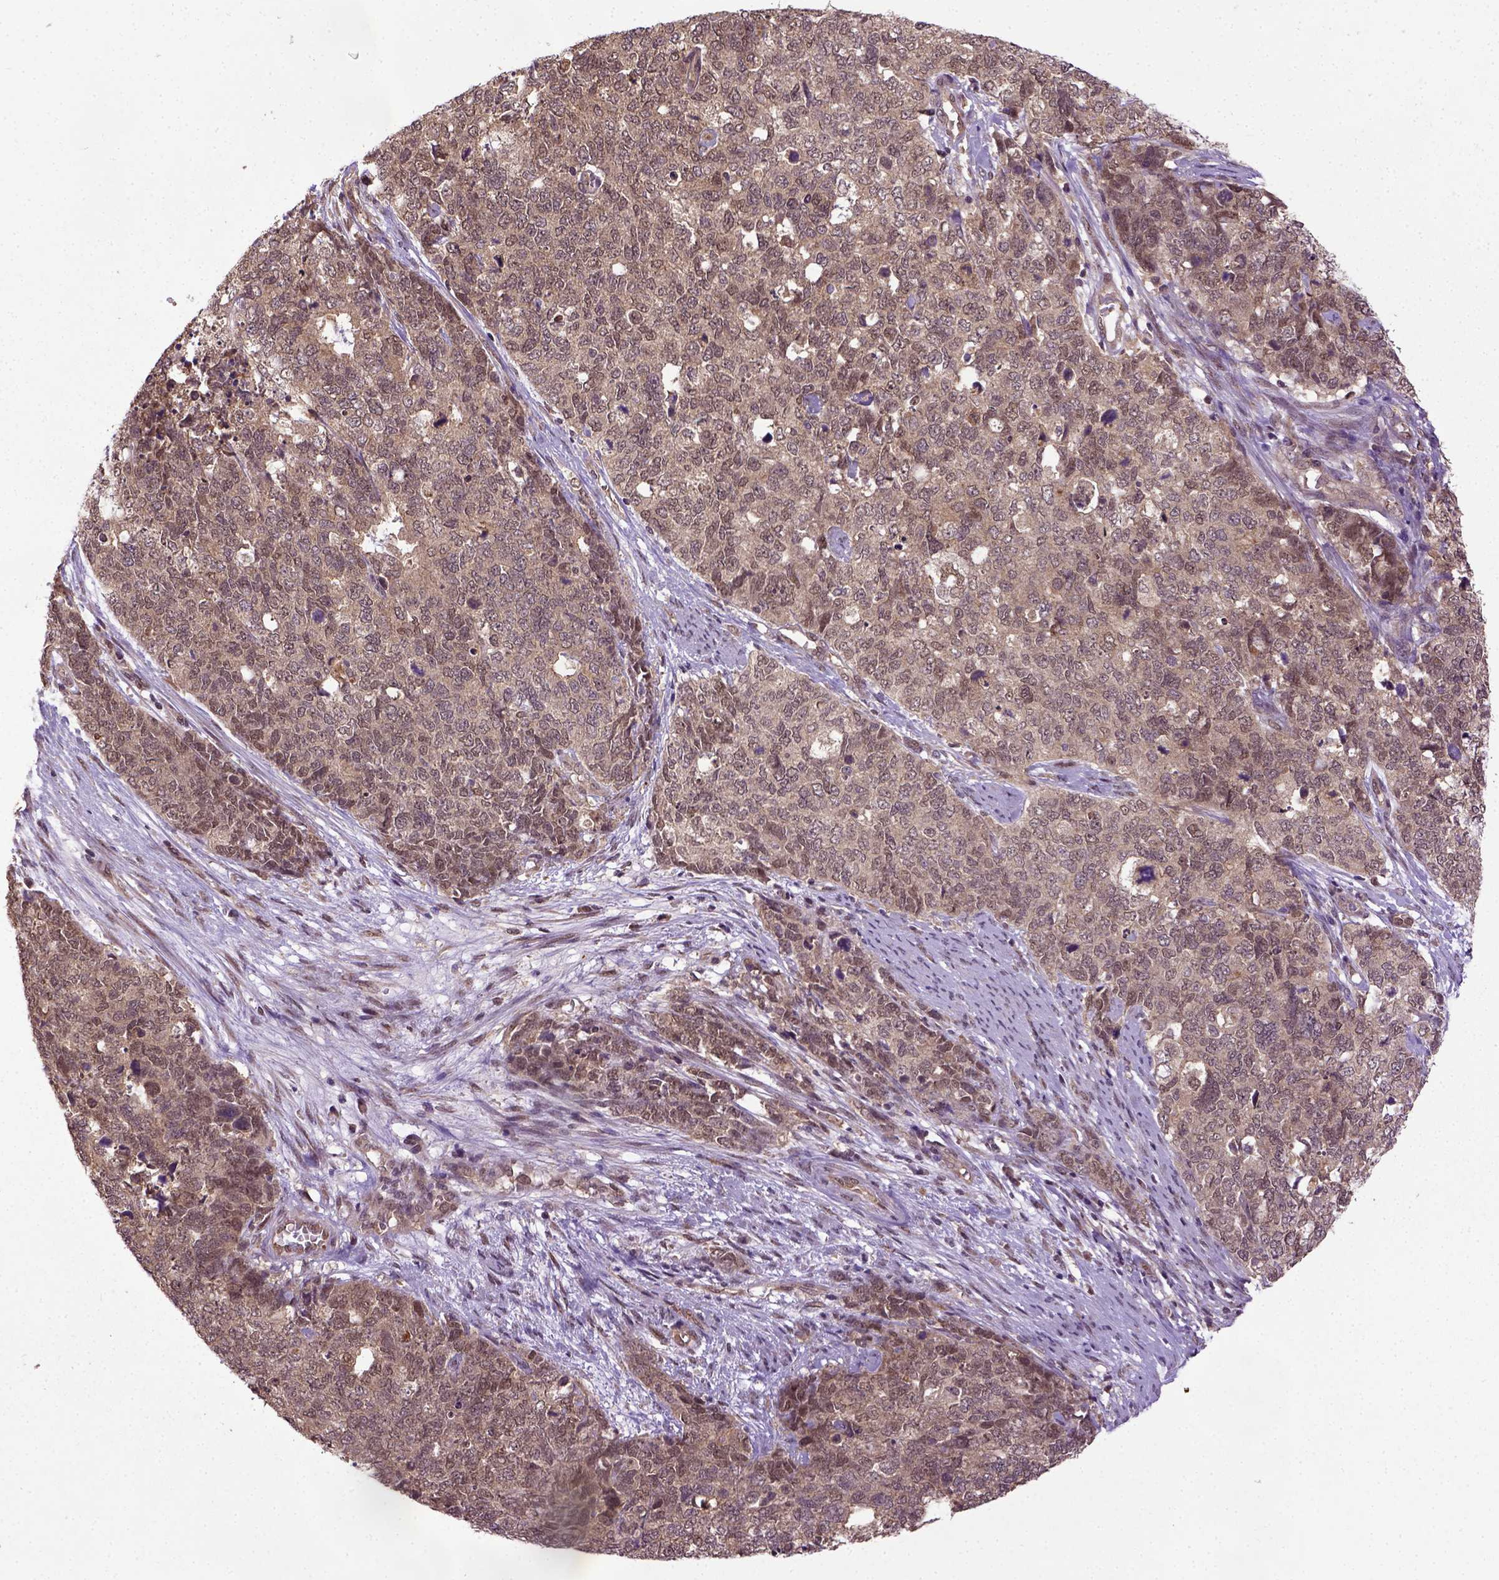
{"staining": {"intensity": "moderate", "quantity": ">75%", "location": "cytoplasmic/membranous,nuclear"}, "tissue": "cervical cancer", "cell_type": "Tumor cells", "image_type": "cancer", "snomed": [{"axis": "morphology", "description": "Squamous cell carcinoma, NOS"}, {"axis": "topography", "description": "Cervix"}], "caption": "Cervical cancer stained for a protein exhibits moderate cytoplasmic/membranous and nuclear positivity in tumor cells.", "gene": "UBA3", "patient": {"sex": "female", "age": 63}}